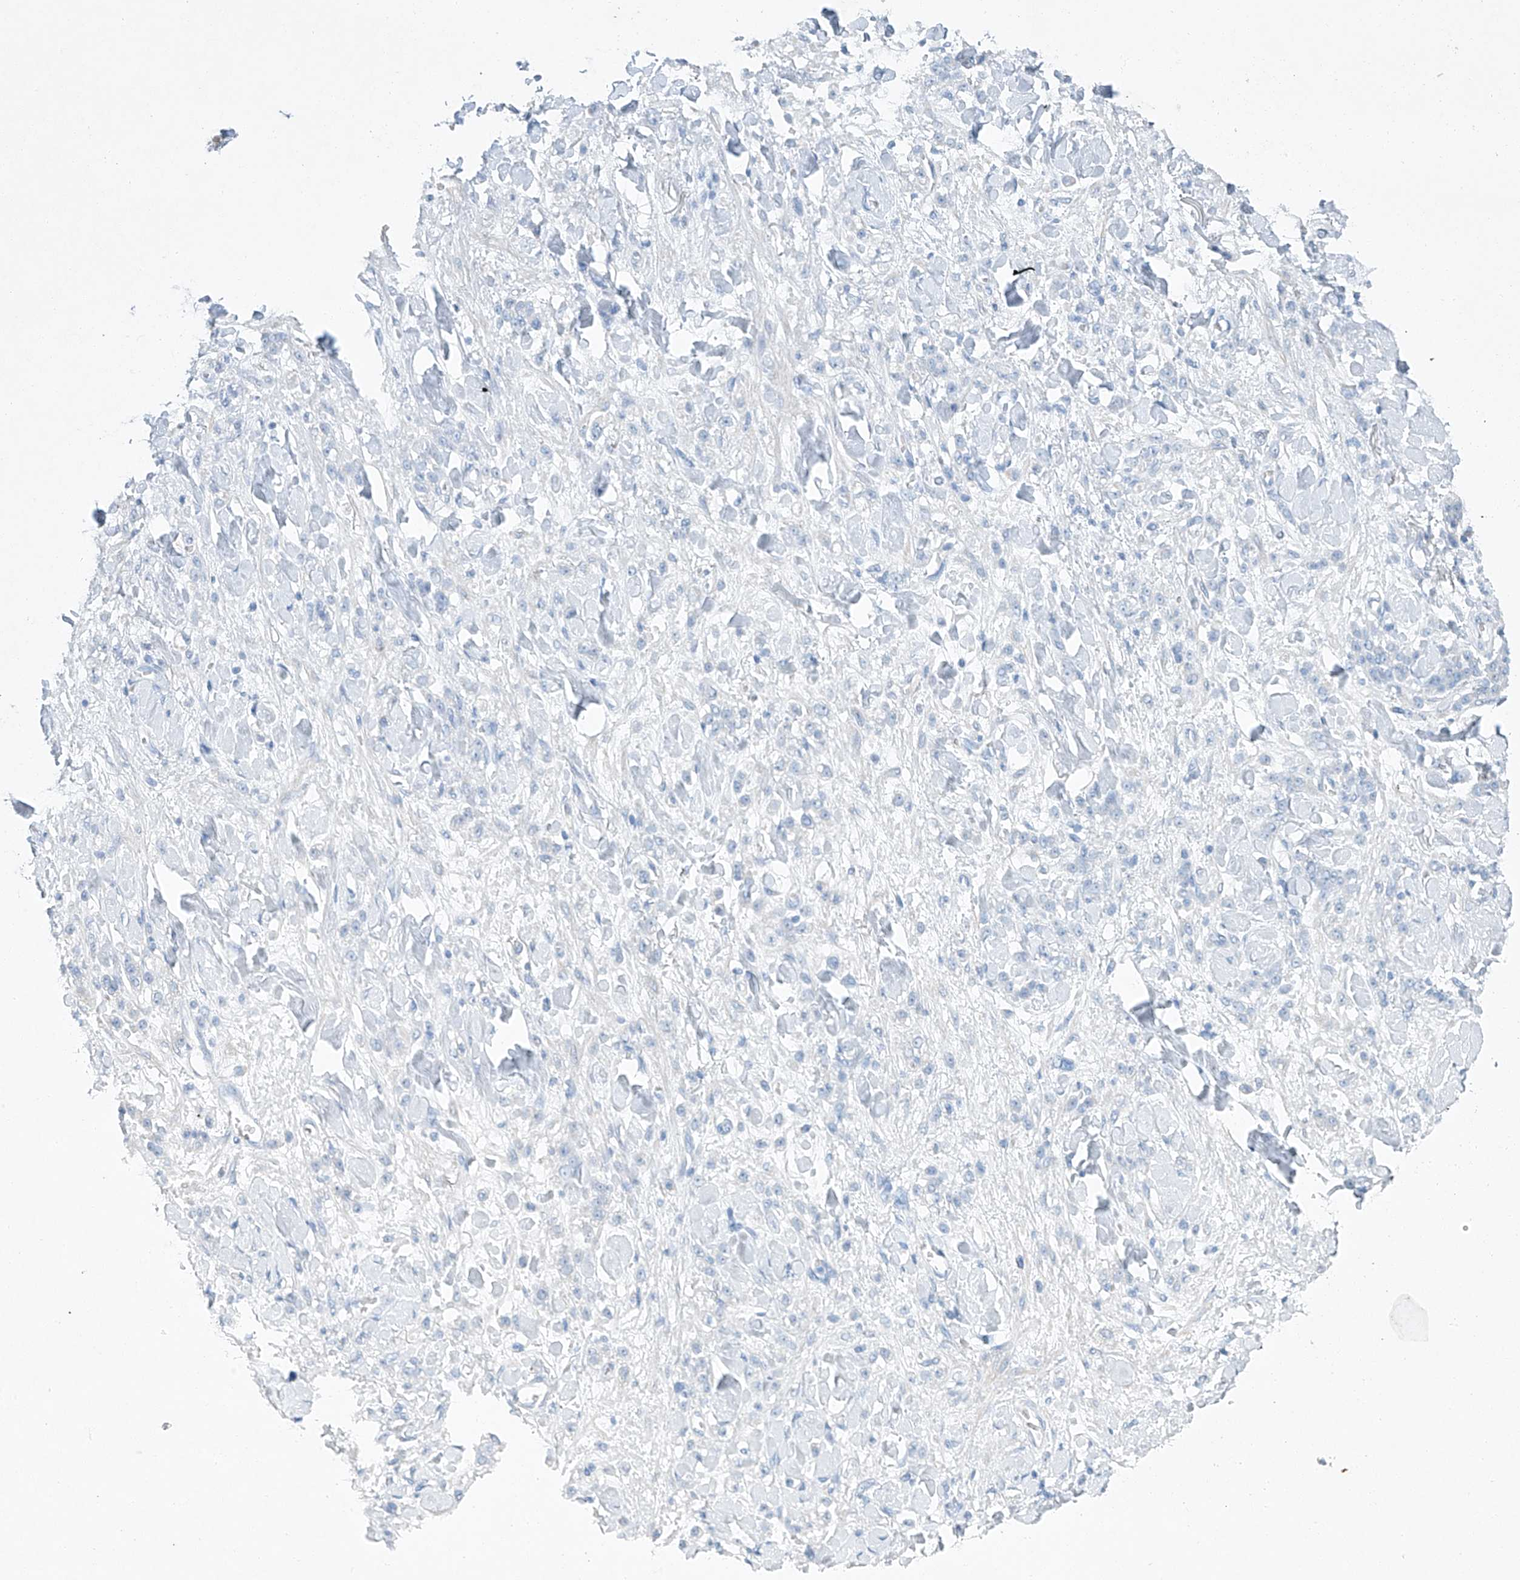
{"staining": {"intensity": "negative", "quantity": "none", "location": "none"}, "tissue": "stomach cancer", "cell_type": "Tumor cells", "image_type": "cancer", "snomed": [{"axis": "morphology", "description": "Normal tissue, NOS"}, {"axis": "morphology", "description": "Adenocarcinoma, NOS"}, {"axis": "topography", "description": "Stomach"}], "caption": "Immunohistochemistry (IHC) micrograph of human adenocarcinoma (stomach) stained for a protein (brown), which displays no expression in tumor cells.", "gene": "C1orf87", "patient": {"sex": "male", "age": 82}}